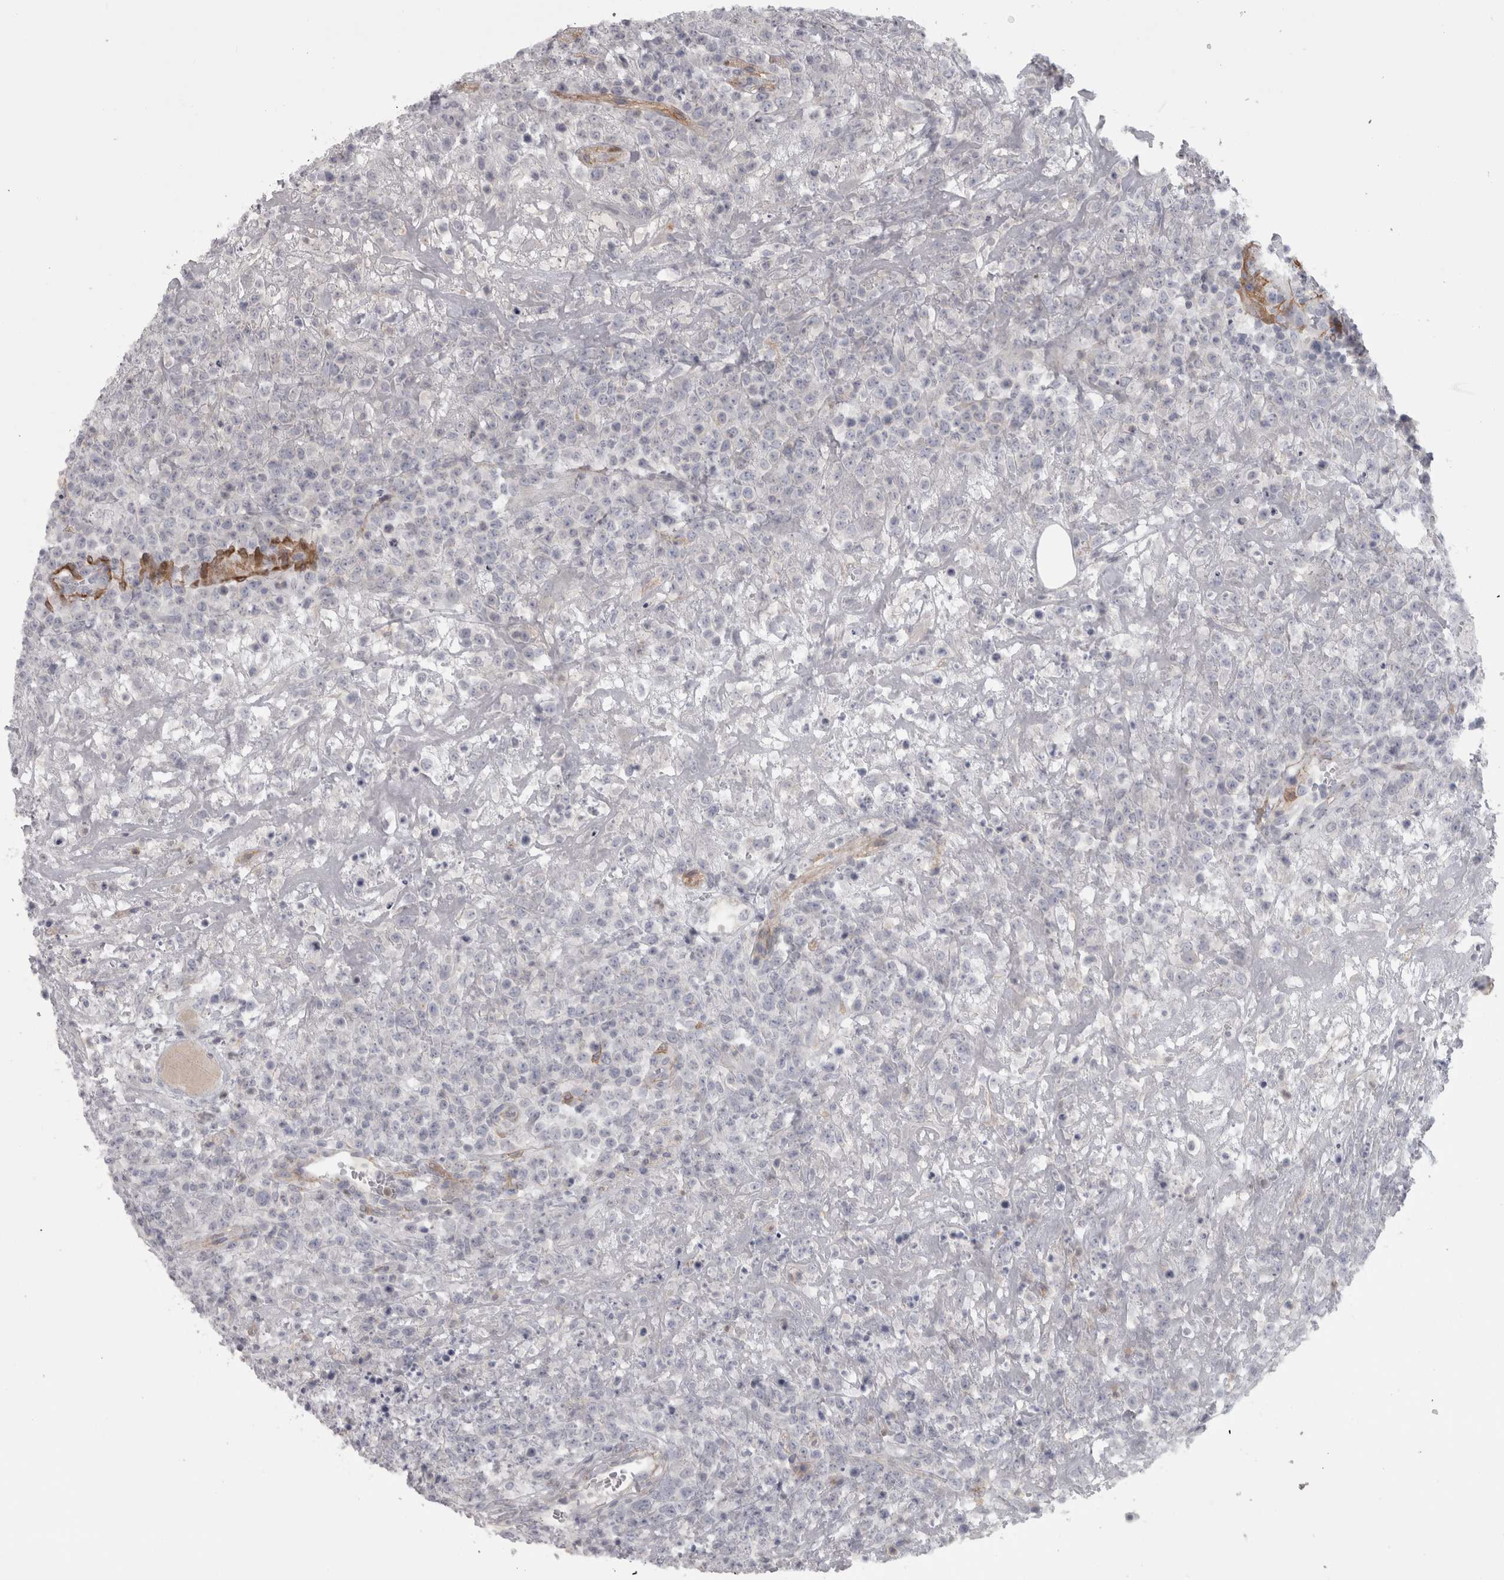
{"staining": {"intensity": "negative", "quantity": "none", "location": "none"}, "tissue": "lymphoma", "cell_type": "Tumor cells", "image_type": "cancer", "snomed": [{"axis": "morphology", "description": "Malignant lymphoma, non-Hodgkin's type, High grade"}, {"axis": "topography", "description": "Colon"}], "caption": "This is an IHC histopathology image of lymphoma. There is no staining in tumor cells.", "gene": "PPP1R12B", "patient": {"sex": "female", "age": 53}}